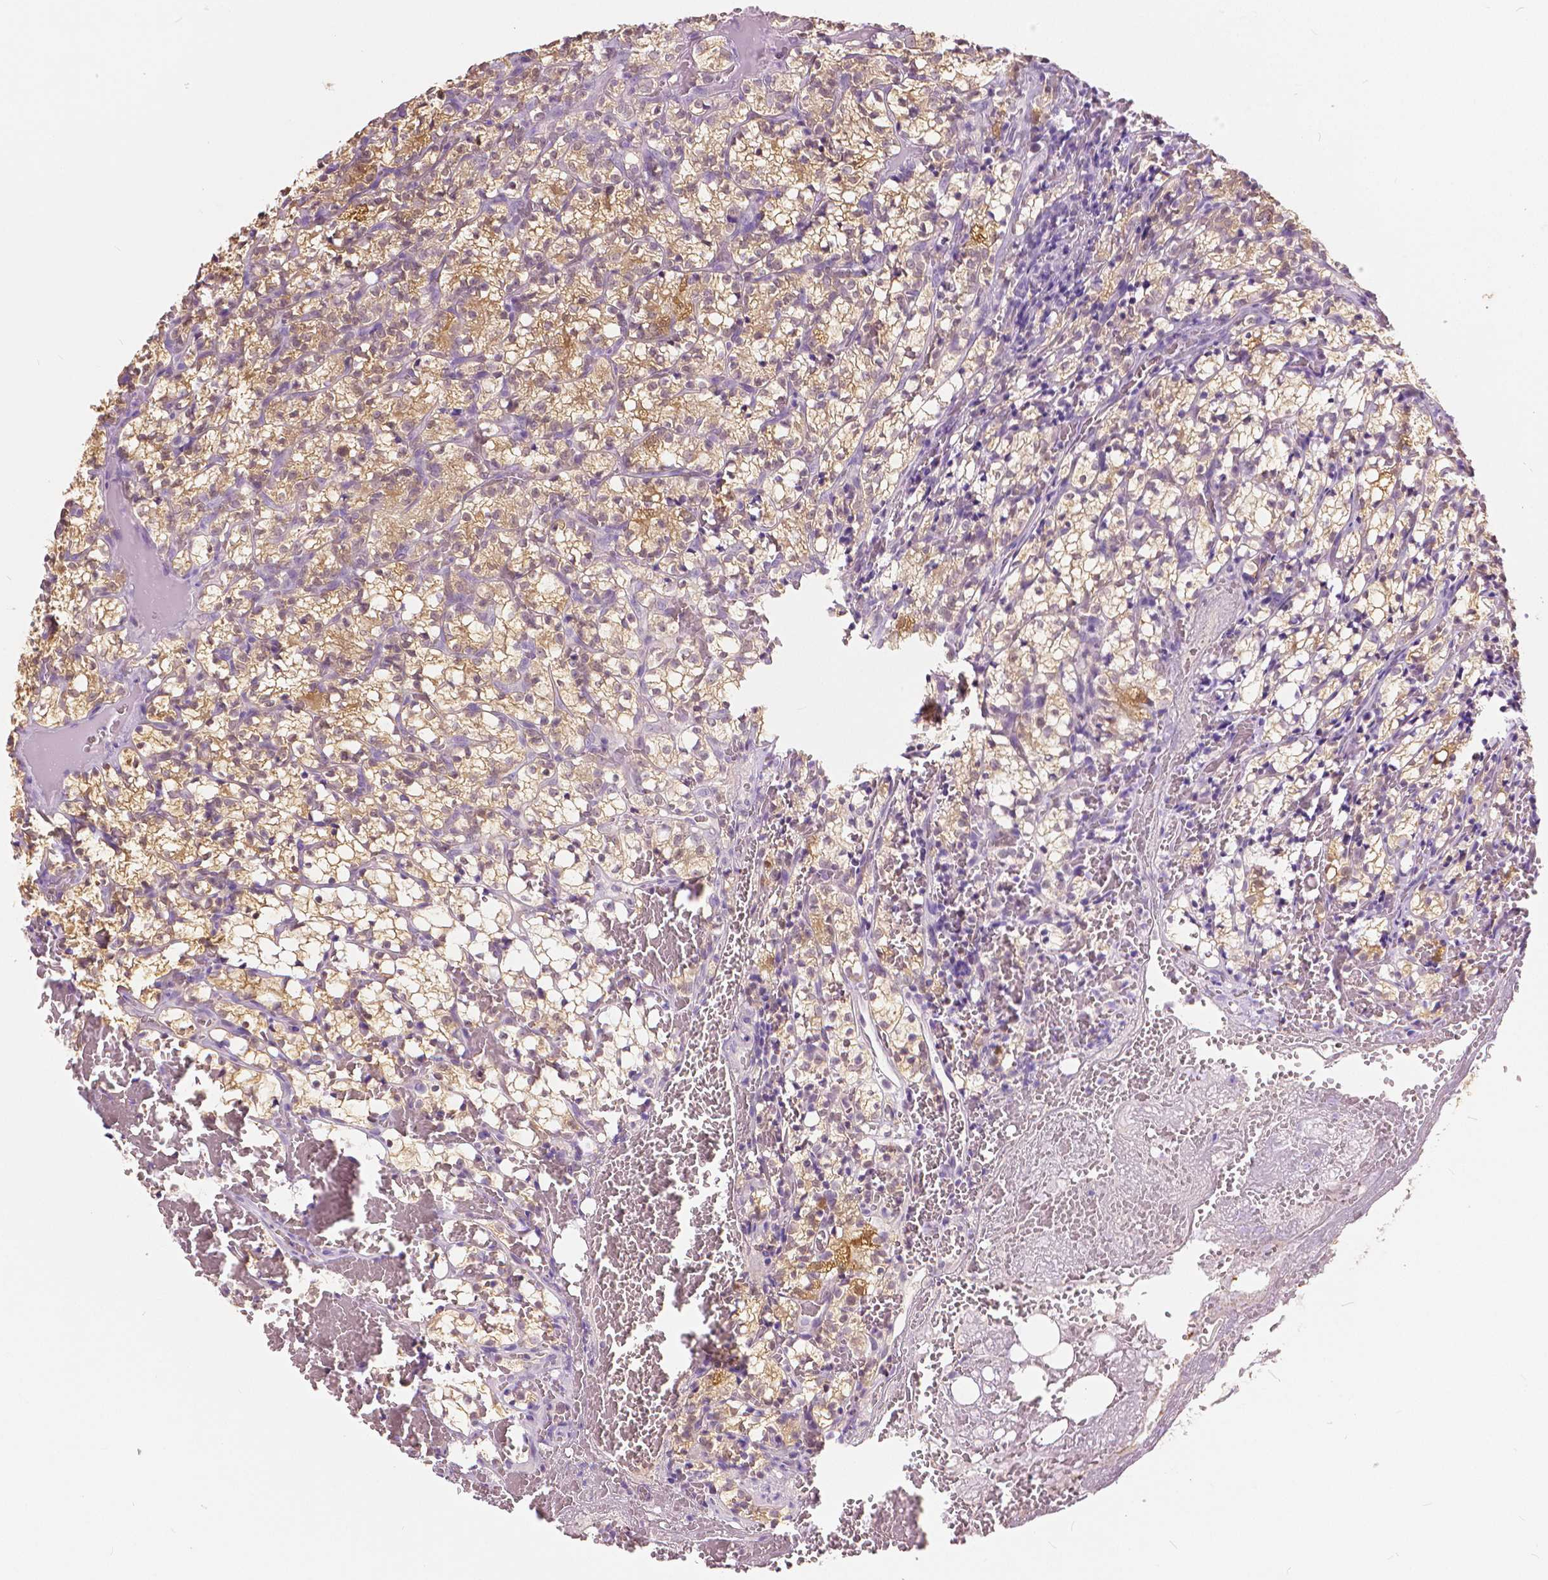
{"staining": {"intensity": "weak", "quantity": ">75%", "location": "cytoplasmic/membranous"}, "tissue": "renal cancer", "cell_type": "Tumor cells", "image_type": "cancer", "snomed": [{"axis": "morphology", "description": "Adenocarcinoma, NOS"}, {"axis": "topography", "description": "Kidney"}], "caption": "Weak cytoplasmic/membranous positivity for a protein is appreciated in approximately >75% of tumor cells of renal adenocarcinoma using immunohistochemistry.", "gene": "TKFC", "patient": {"sex": "female", "age": 69}}